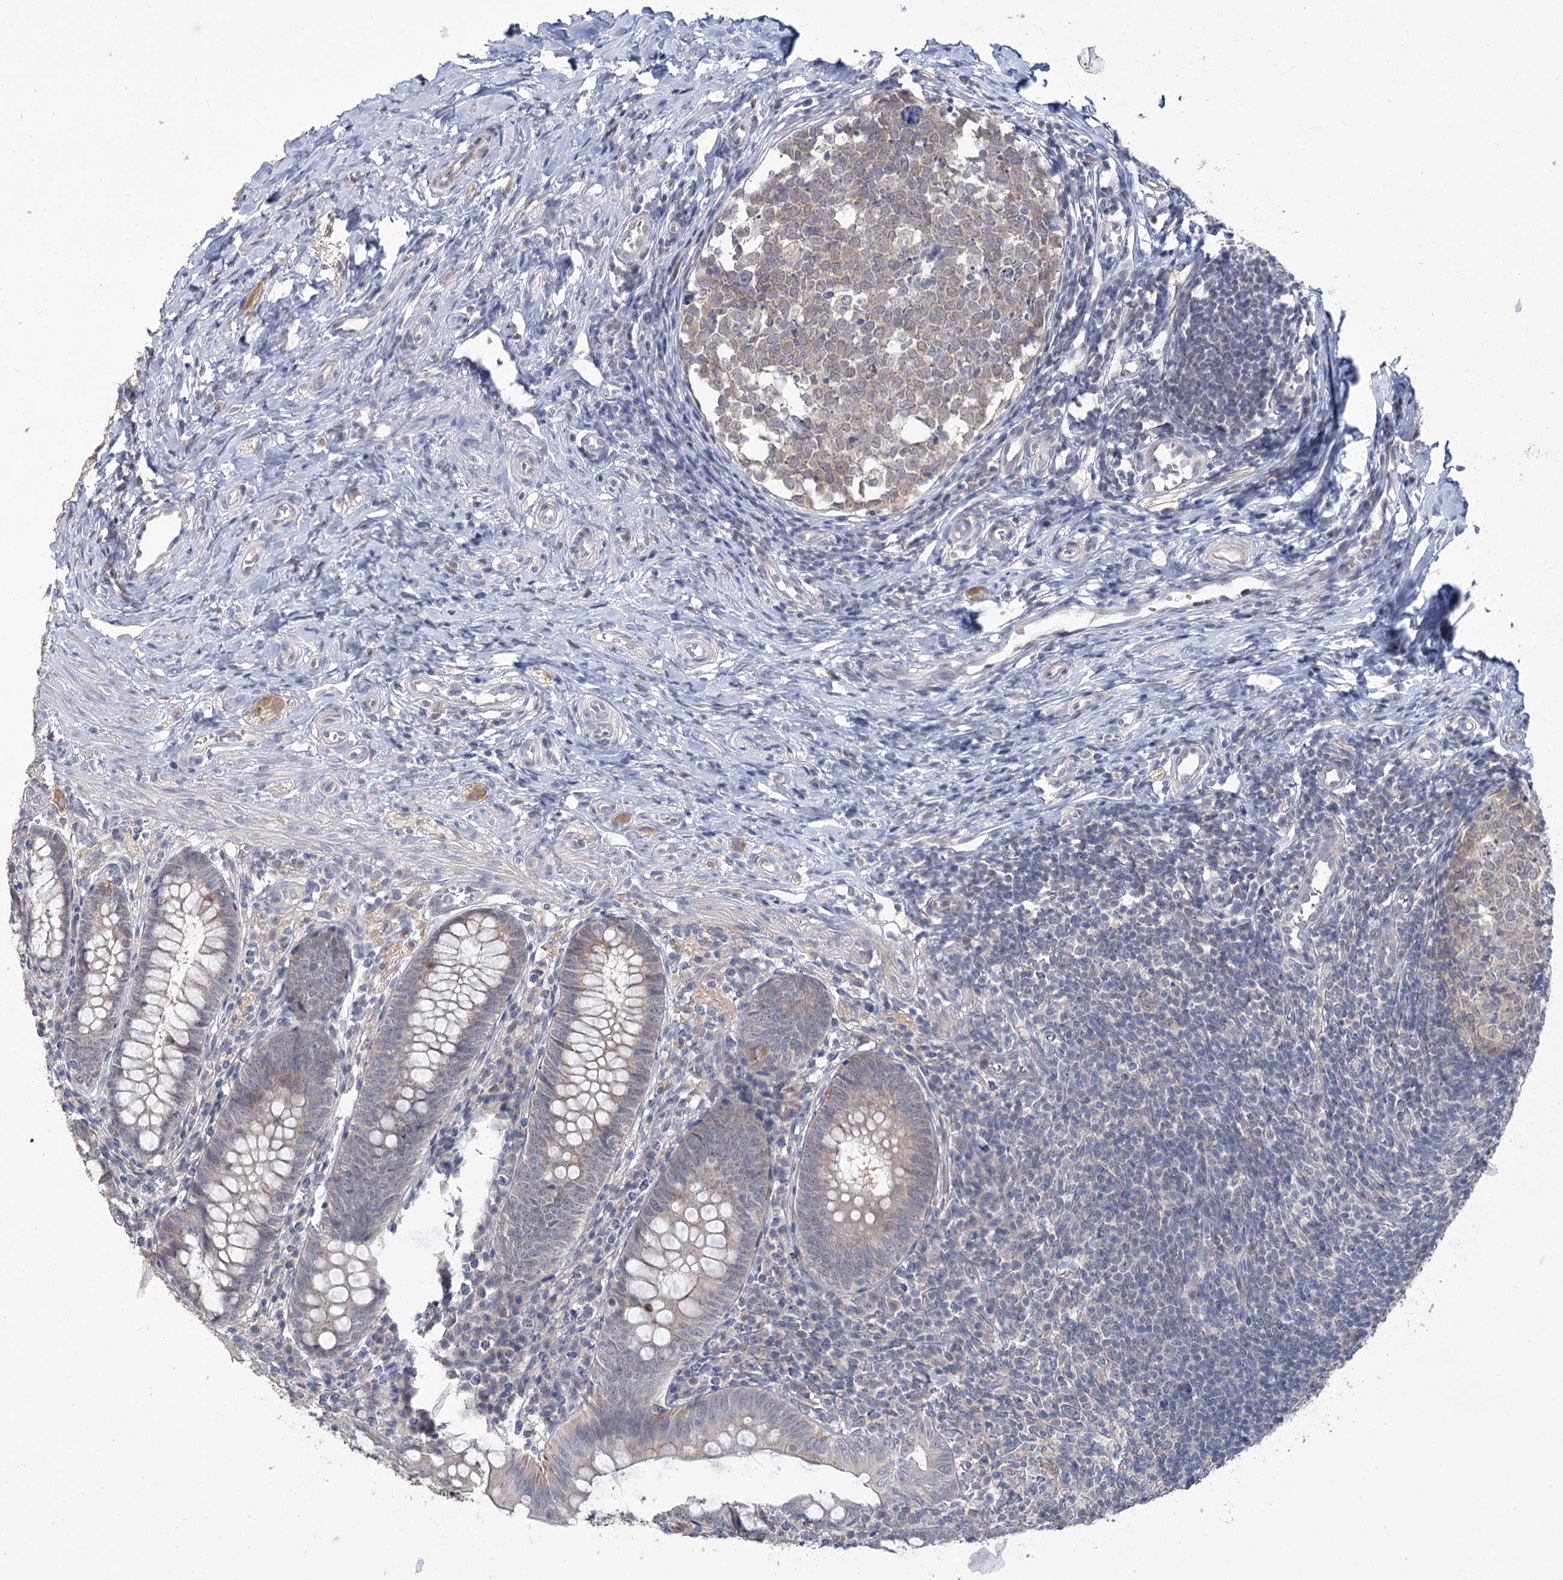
{"staining": {"intensity": "negative", "quantity": "none", "location": "none"}, "tissue": "appendix", "cell_type": "Glandular cells", "image_type": "normal", "snomed": [{"axis": "morphology", "description": "Normal tissue, NOS"}, {"axis": "topography", "description": "Appendix"}], "caption": "Human appendix stained for a protein using immunohistochemistry reveals no positivity in glandular cells.", "gene": "PHYHIPL", "patient": {"sex": "male", "age": 14}}